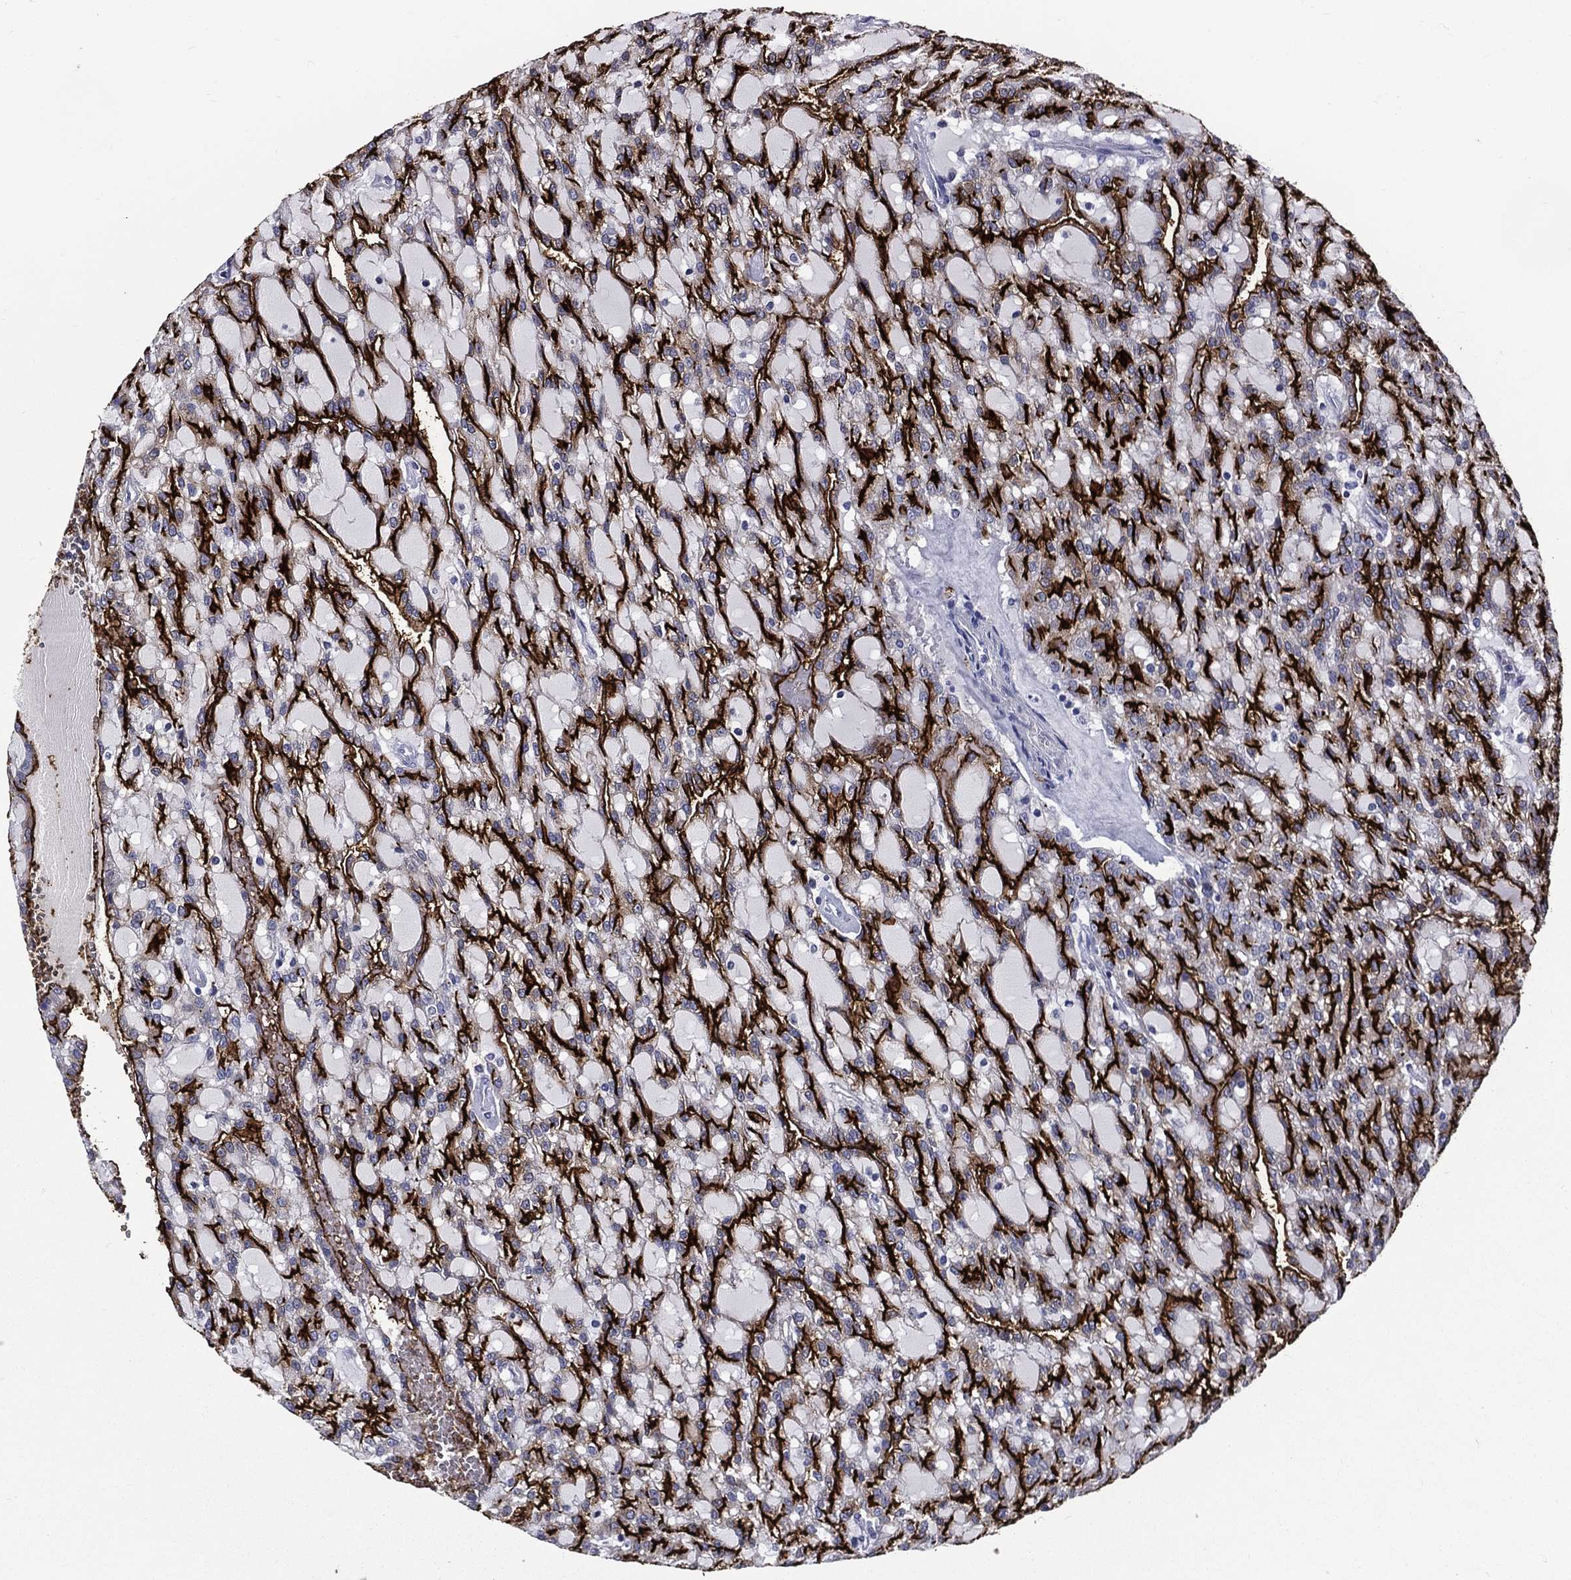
{"staining": {"intensity": "strong", "quantity": ">75%", "location": "cytoplasmic/membranous"}, "tissue": "renal cancer", "cell_type": "Tumor cells", "image_type": "cancer", "snomed": [{"axis": "morphology", "description": "Adenocarcinoma, NOS"}, {"axis": "topography", "description": "Kidney"}], "caption": "Immunohistochemical staining of adenocarcinoma (renal) exhibits strong cytoplasmic/membranous protein positivity in about >75% of tumor cells.", "gene": "ACE2", "patient": {"sex": "male", "age": 63}}